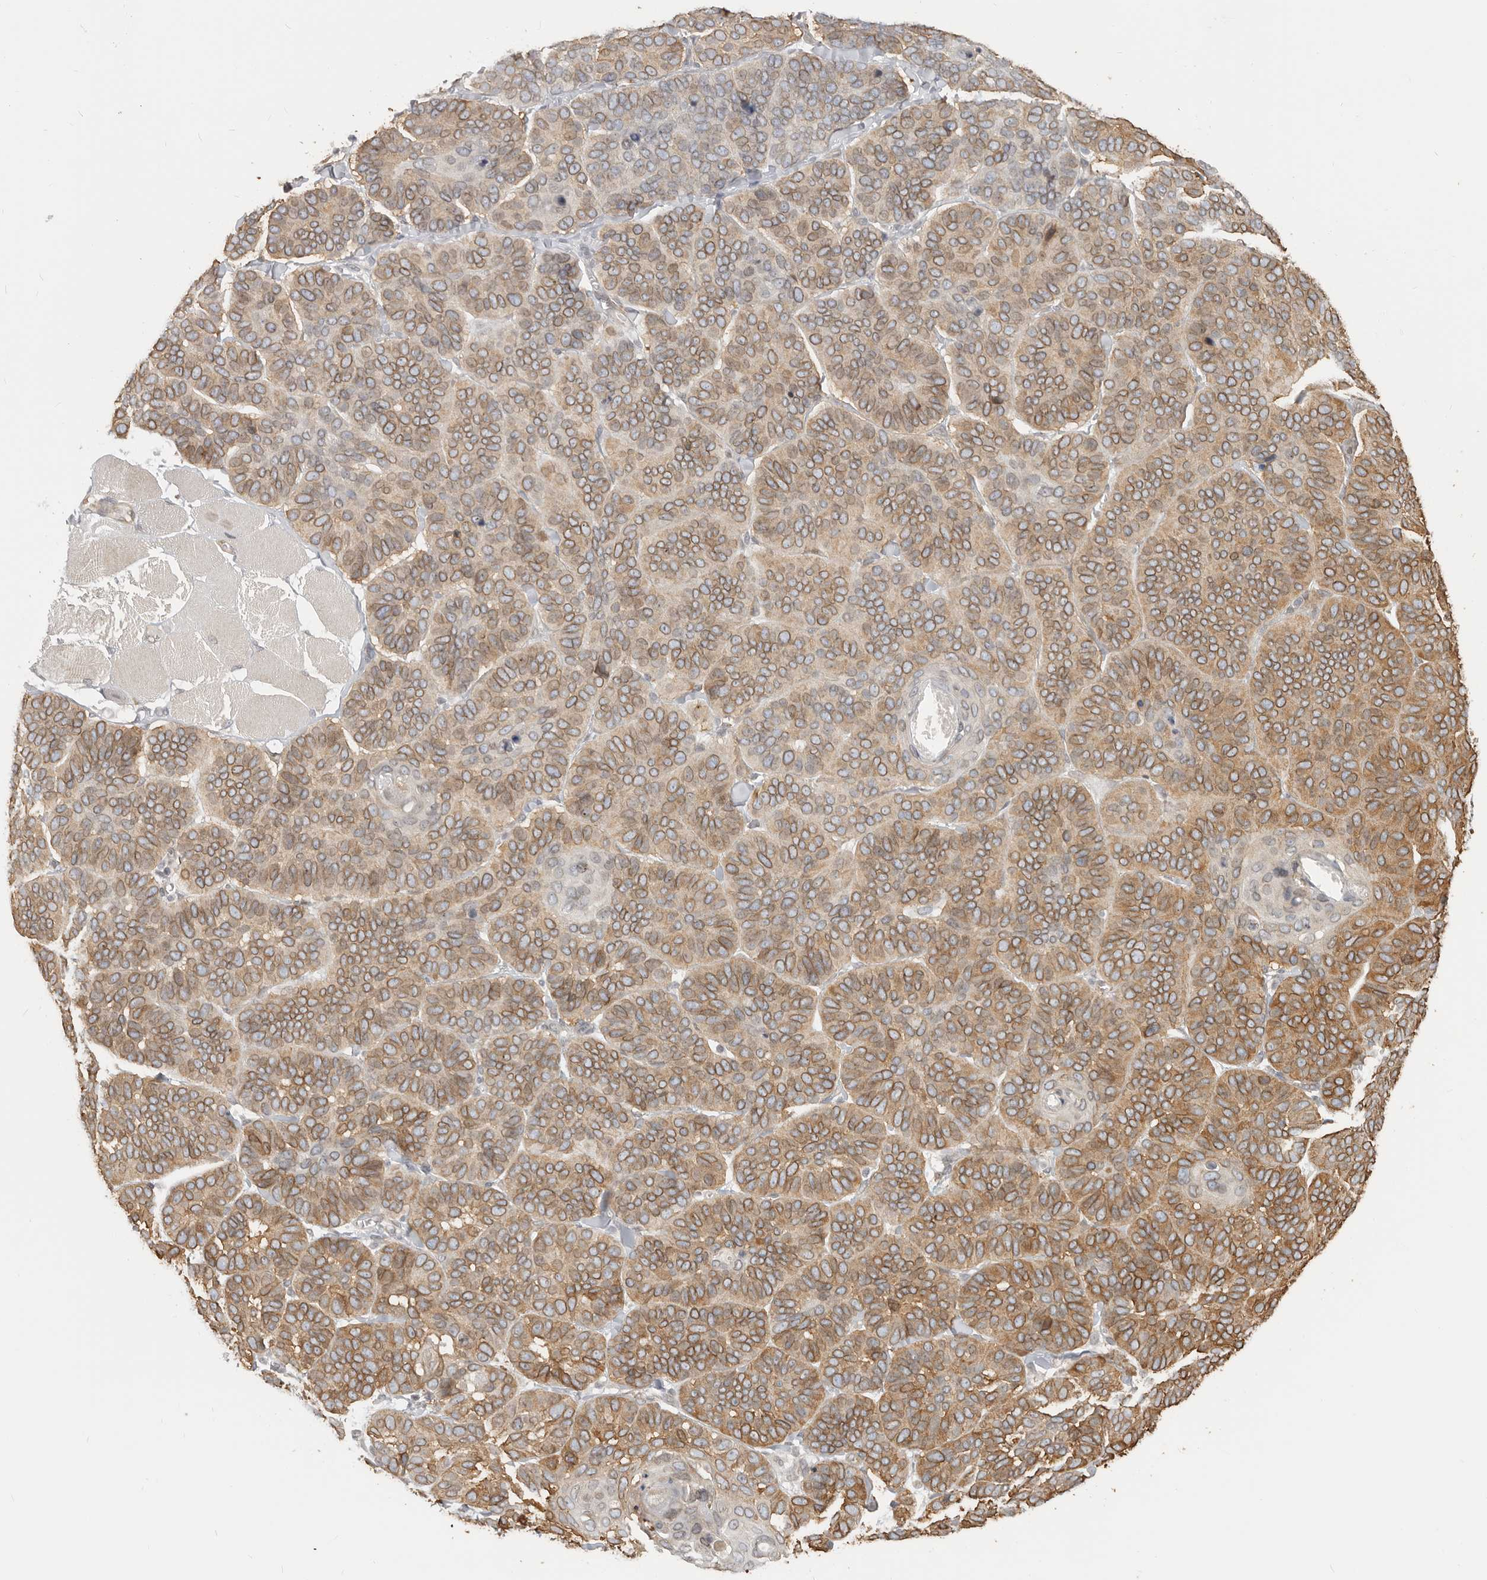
{"staining": {"intensity": "moderate", "quantity": ">75%", "location": "cytoplasmic/membranous,nuclear"}, "tissue": "skin cancer", "cell_type": "Tumor cells", "image_type": "cancer", "snomed": [{"axis": "morphology", "description": "Basal cell carcinoma"}, {"axis": "topography", "description": "Skin"}], "caption": "Skin basal cell carcinoma tissue shows moderate cytoplasmic/membranous and nuclear positivity in about >75% of tumor cells The staining was performed using DAB to visualize the protein expression in brown, while the nuclei were stained in blue with hematoxylin (Magnification: 20x).", "gene": "NUP153", "patient": {"sex": "male", "age": 62}}